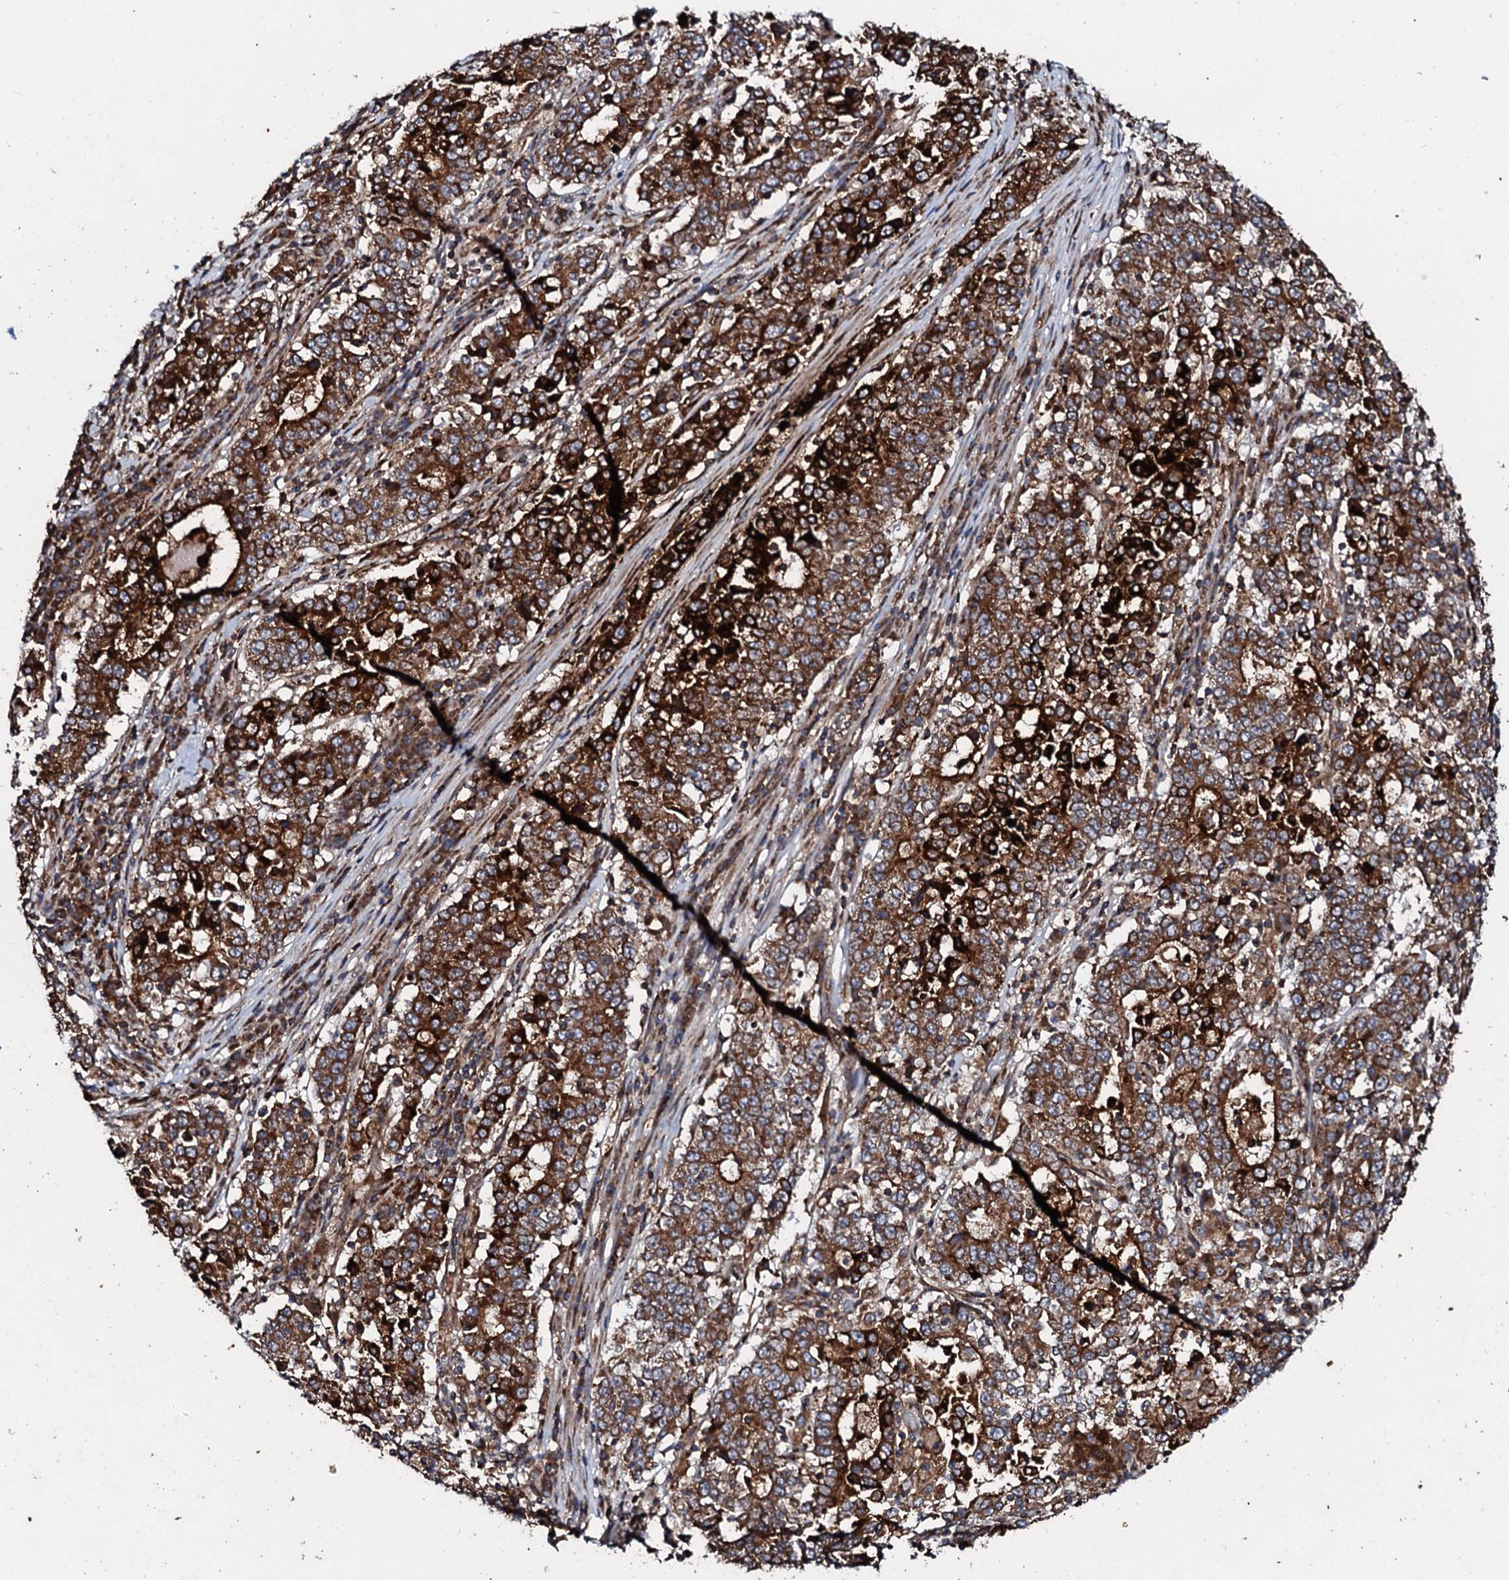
{"staining": {"intensity": "strong", "quantity": ">75%", "location": "cytoplasmic/membranous"}, "tissue": "stomach cancer", "cell_type": "Tumor cells", "image_type": "cancer", "snomed": [{"axis": "morphology", "description": "Adenocarcinoma, NOS"}, {"axis": "topography", "description": "Stomach"}], "caption": "Stomach cancer stained with immunohistochemistry shows strong cytoplasmic/membranous positivity in approximately >75% of tumor cells. Immunohistochemistry stains the protein in brown and the nuclei are stained blue.", "gene": "SDHAF2", "patient": {"sex": "male", "age": 59}}